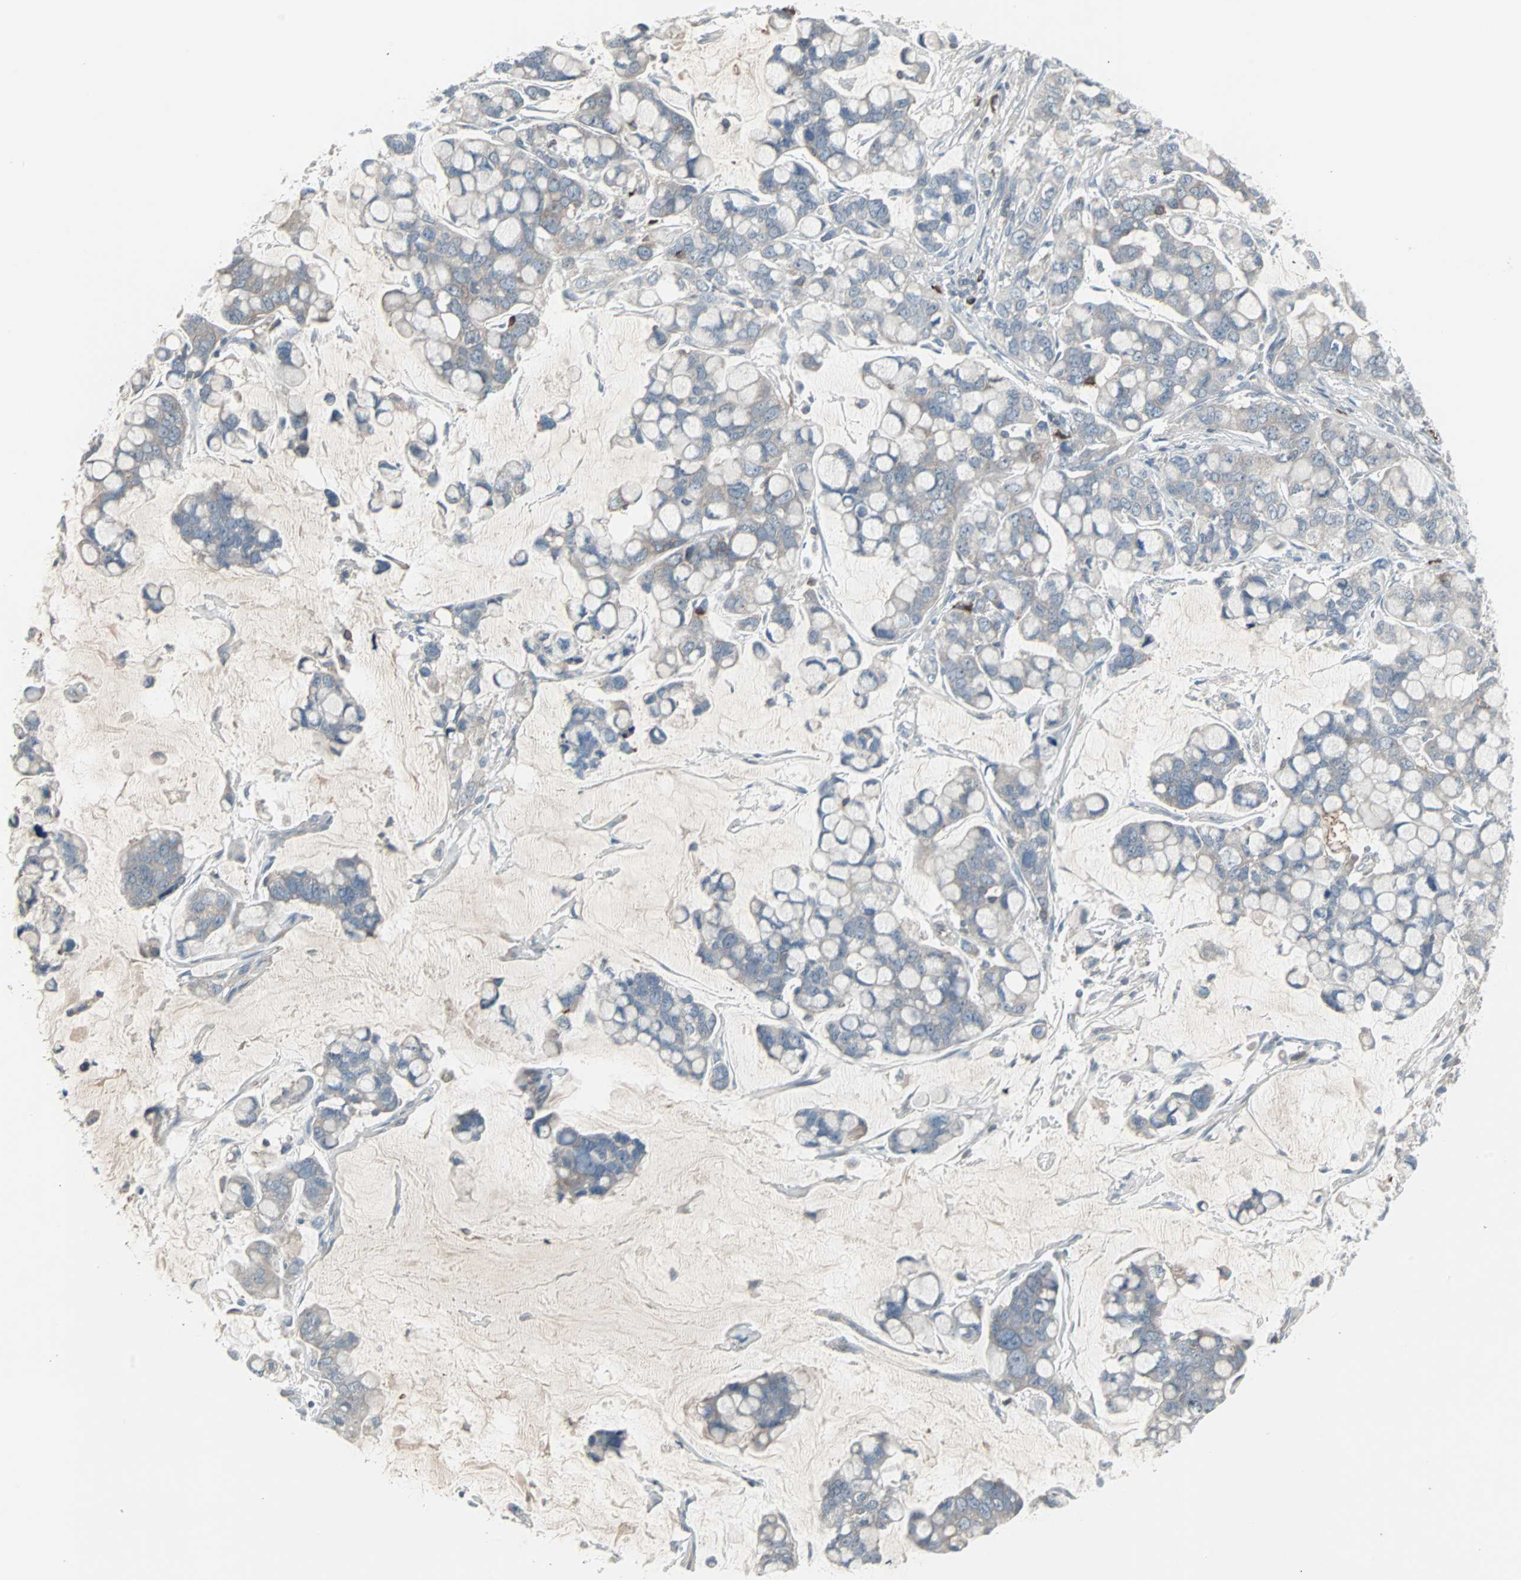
{"staining": {"intensity": "negative", "quantity": "none", "location": "none"}, "tissue": "stomach cancer", "cell_type": "Tumor cells", "image_type": "cancer", "snomed": [{"axis": "morphology", "description": "Adenocarcinoma, NOS"}, {"axis": "topography", "description": "Stomach, lower"}], "caption": "A high-resolution histopathology image shows immunohistochemistry staining of adenocarcinoma (stomach), which demonstrates no significant staining in tumor cells.", "gene": "ZSCAN32", "patient": {"sex": "male", "age": 84}}